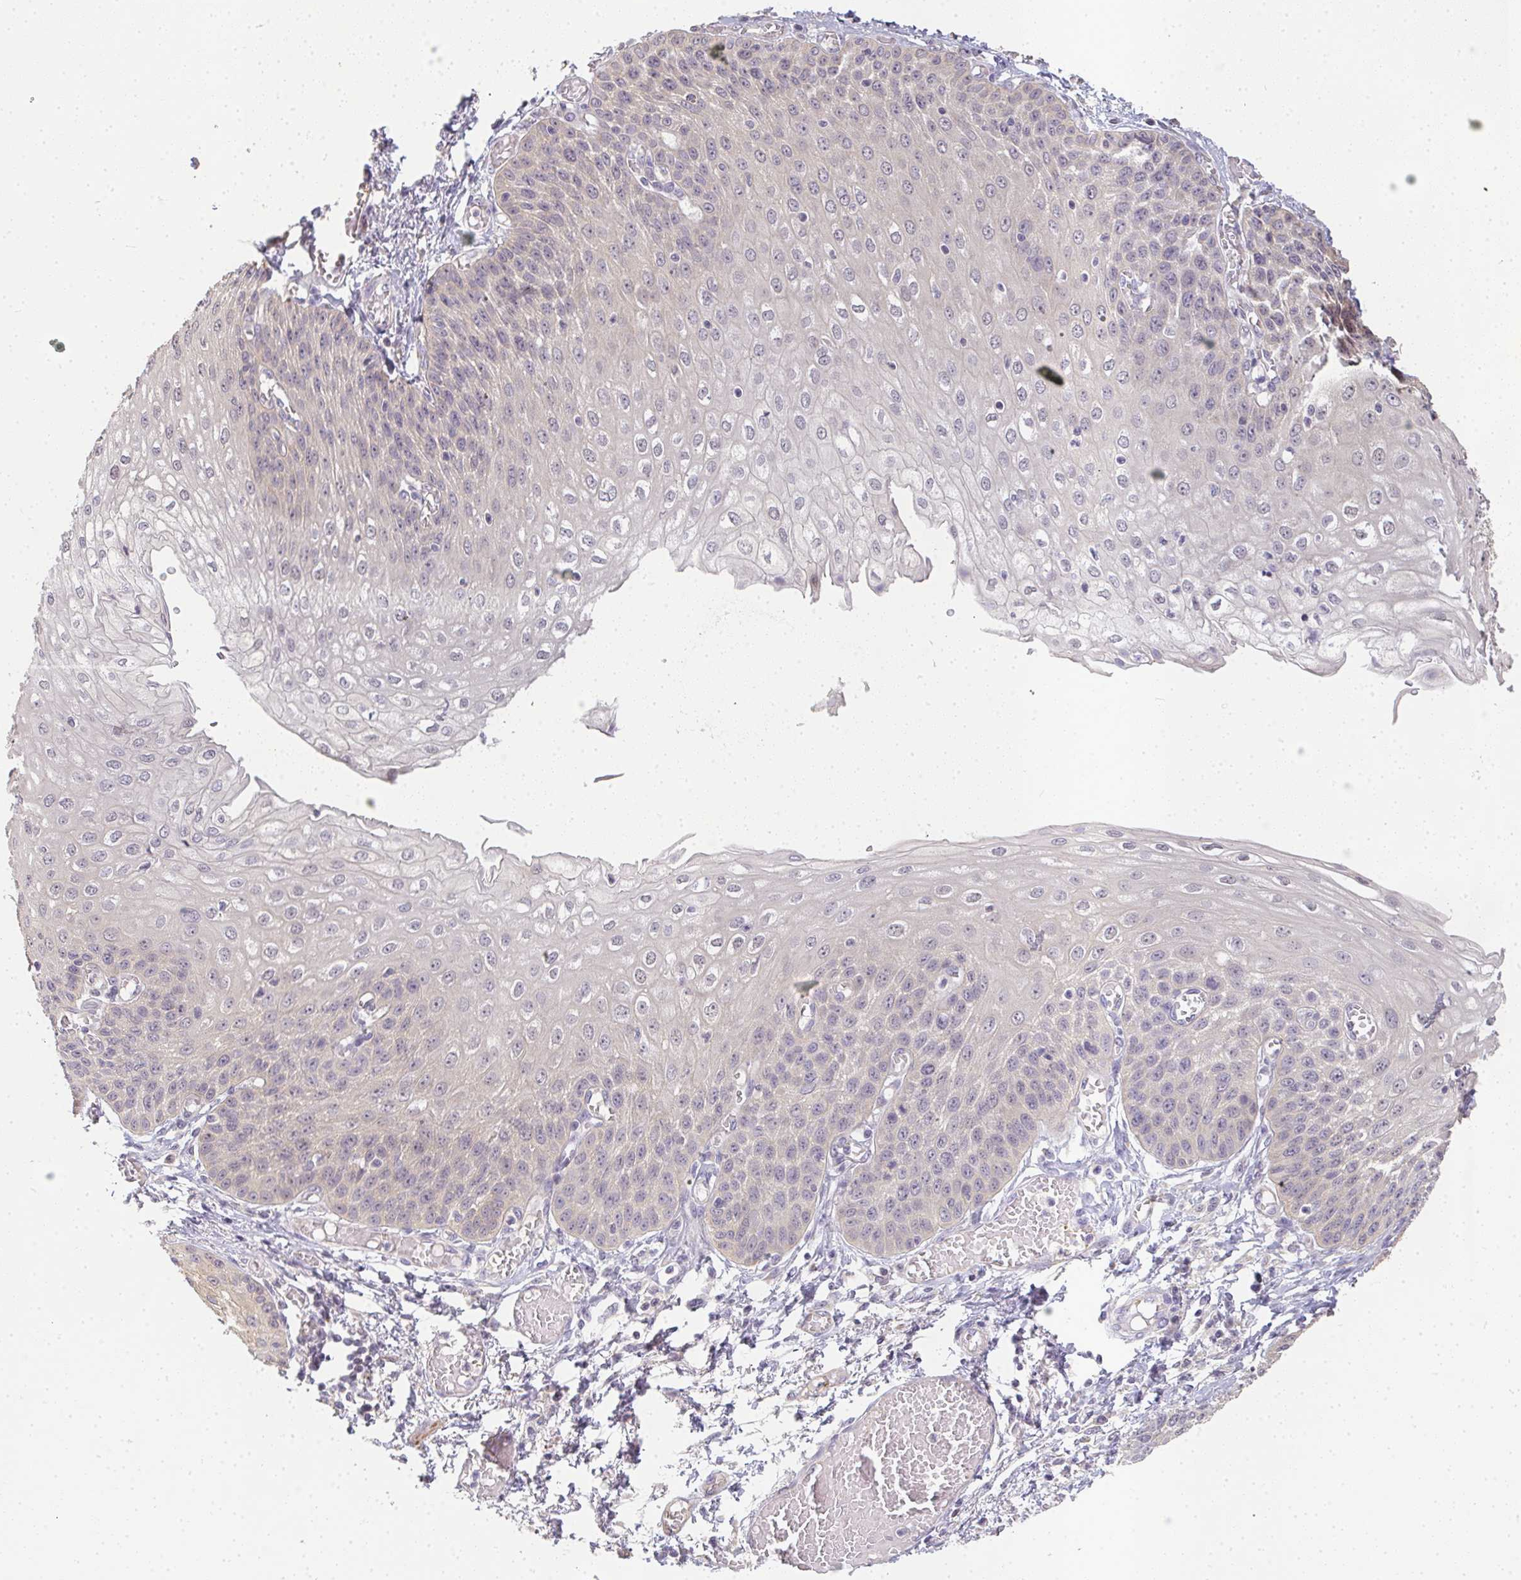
{"staining": {"intensity": "weak", "quantity": "<25%", "location": "cytoplasmic/membranous,nuclear"}, "tissue": "esophagus", "cell_type": "Squamous epithelial cells", "image_type": "normal", "snomed": [{"axis": "morphology", "description": "Normal tissue, NOS"}, {"axis": "morphology", "description": "Adenocarcinoma, NOS"}, {"axis": "topography", "description": "Esophagus"}], "caption": "A high-resolution photomicrograph shows immunohistochemistry (IHC) staining of benign esophagus, which demonstrates no significant staining in squamous epithelial cells.", "gene": "SLC35B3", "patient": {"sex": "male", "age": 81}}